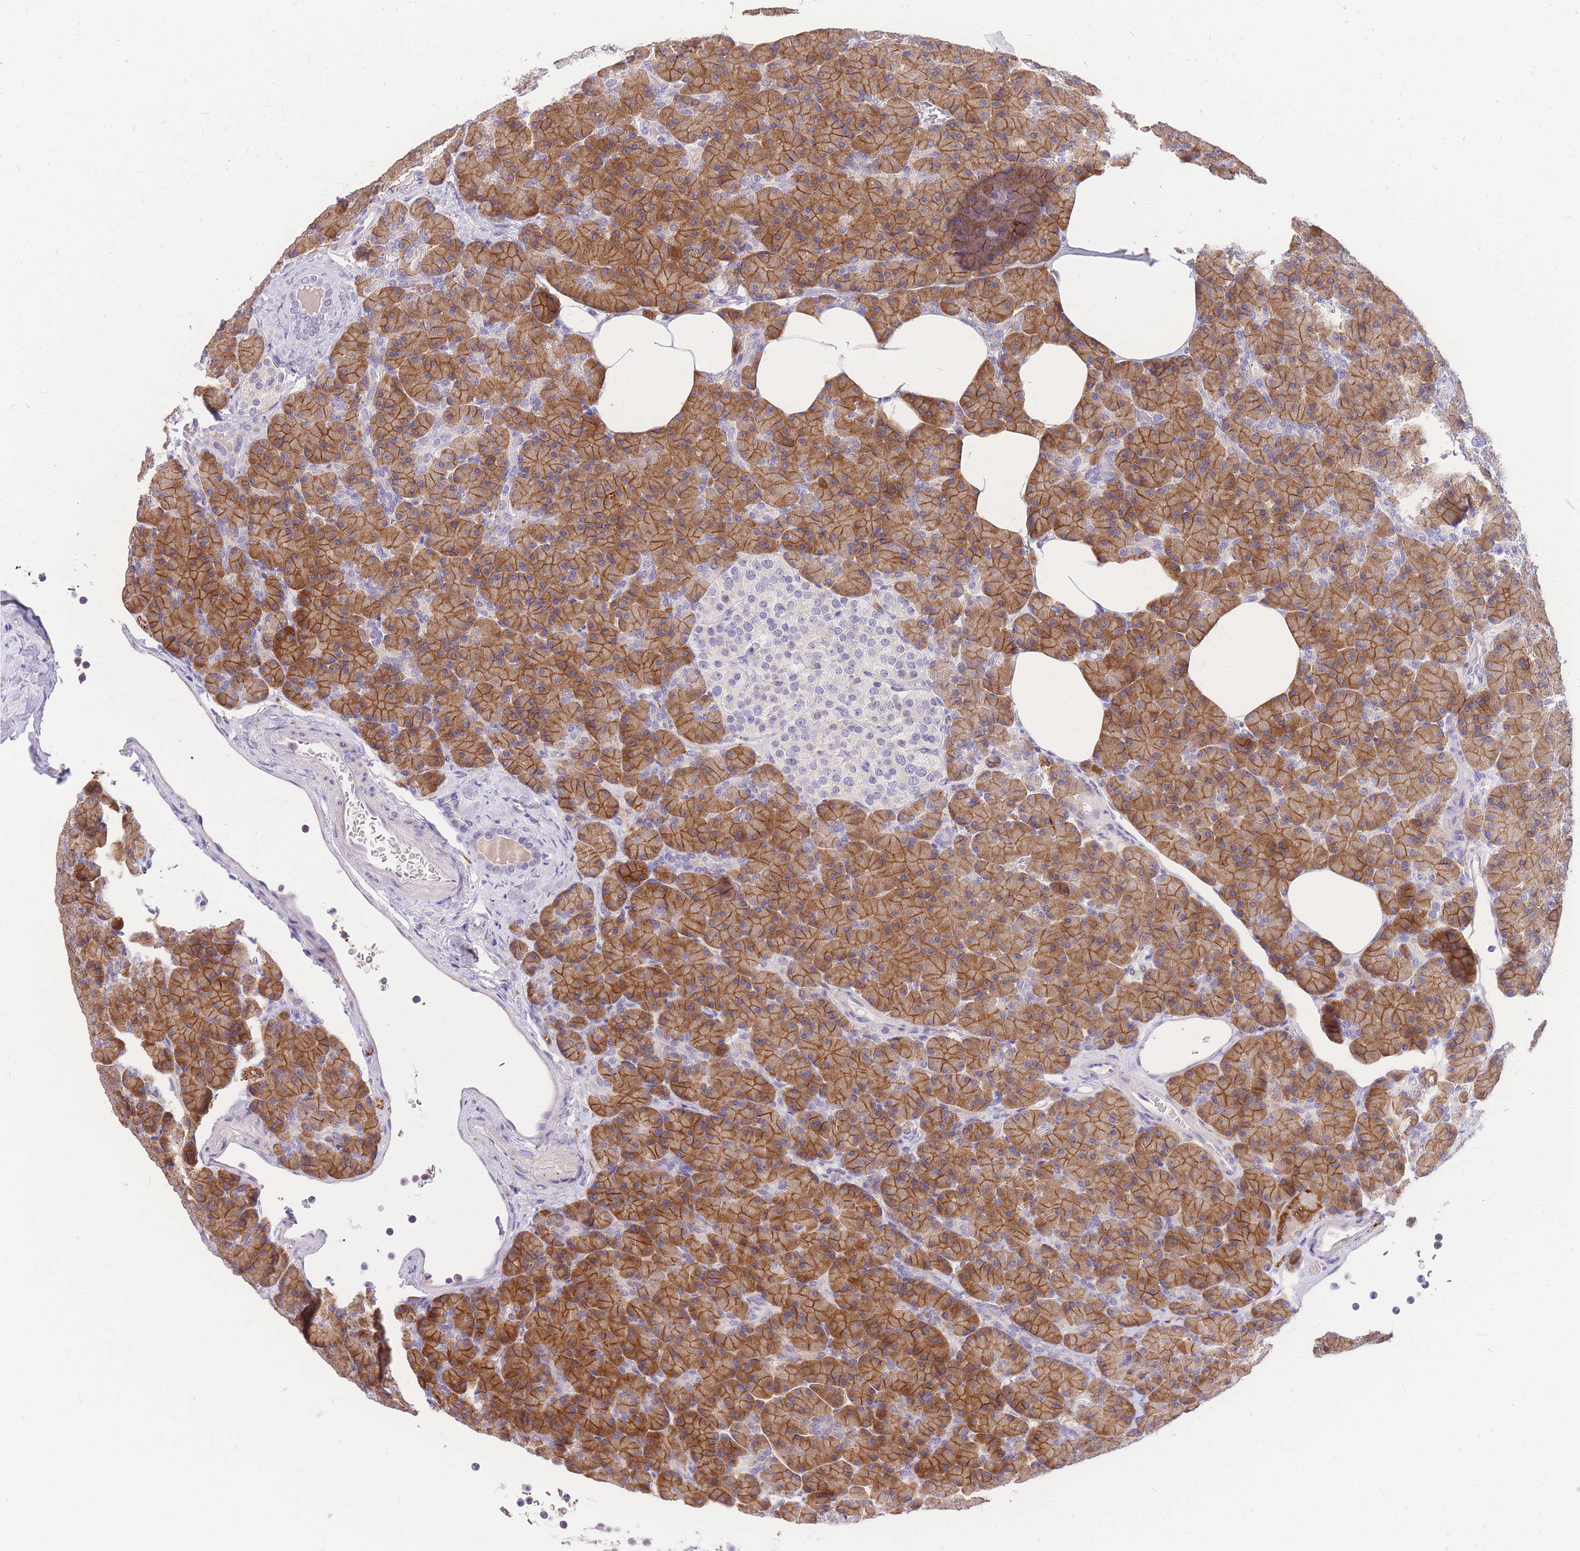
{"staining": {"intensity": "moderate", "quantity": ">75%", "location": "cytoplasmic/membranous"}, "tissue": "pancreas", "cell_type": "Exocrine glandular cells", "image_type": "normal", "snomed": [{"axis": "morphology", "description": "Normal tissue, NOS"}, {"axis": "topography", "description": "Pancreas"}], "caption": "Immunohistochemical staining of normal pancreas demonstrates medium levels of moderate cytoplasmic/membranous positivity in approximately >75% of exocrine glandular cells. (Brightfield microscopy of DAB IHC at high magnification).", "gene": "C2orf88", "patient": {"sex": "female", "age": 43}}